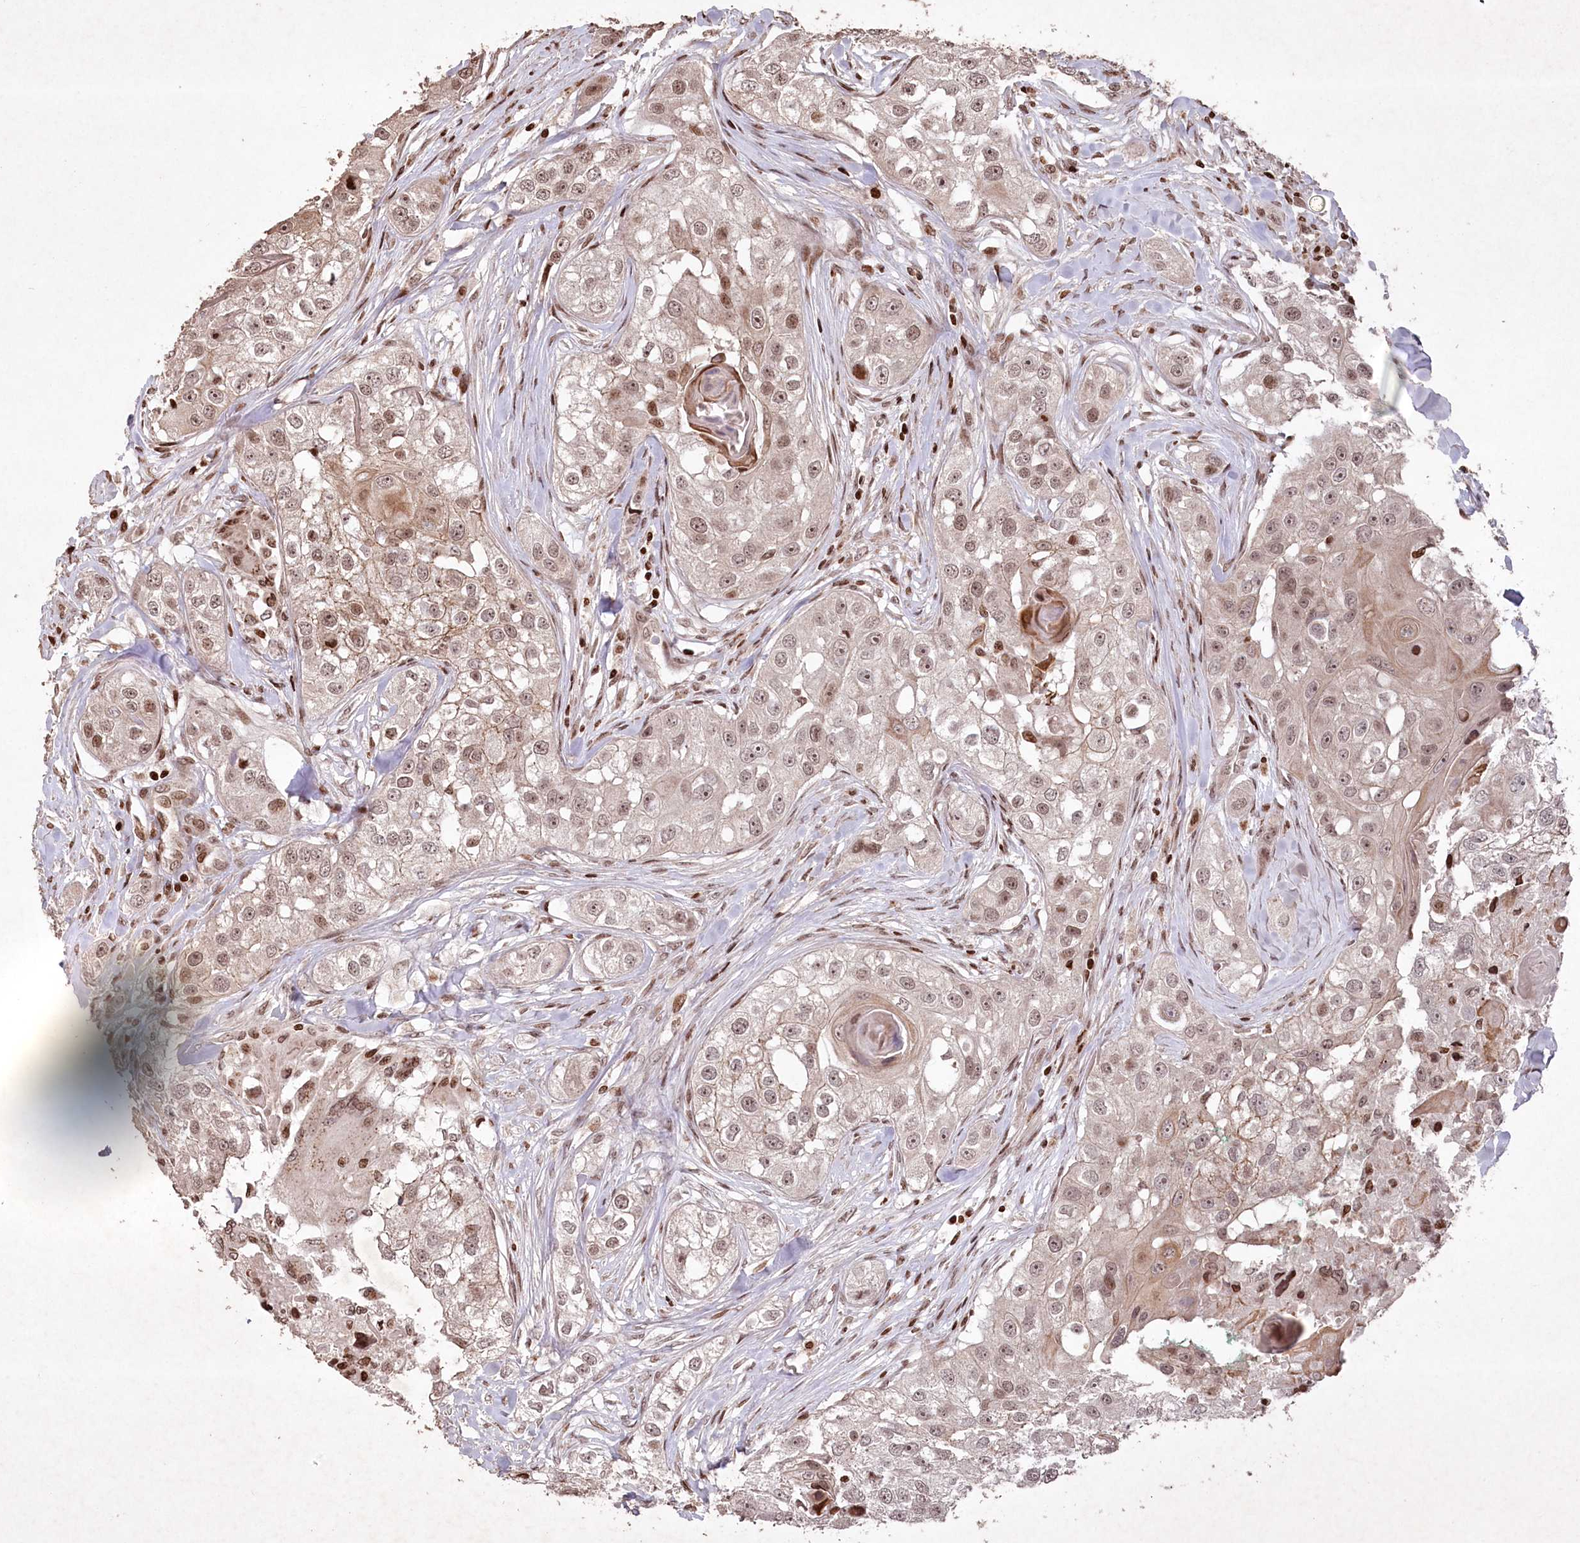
{"staining": {"intensity": "moderate", "quantity": "25%-75%", "location": "nuclear"}, "tissue": "head and neck cancer", "cell_type": "Tumor cells", "image_type": "cancer", "snomed": [{"axis": "morphology", "description": "Normal tissue, NOS"}, {"axis": "morphology", "description": "Squamous cell carcinoma, NOS"}, {"axis": "topography", "description": "Skeletal muscle"}, {"axis": "topography", "description": "Head-Neck"}], "caption": "Head and neck squamous cell carcinoma stained with immunohistochemistry (IHC) exhibits moderate nuclear expression in approximately 25%-75% of tumor cells. Immunohistochemistry (ihc) stains the protein in brown and the nuclei are stained blue.", "gene": "CCSER2", "patient": {"sex": "male", "age": 51}}